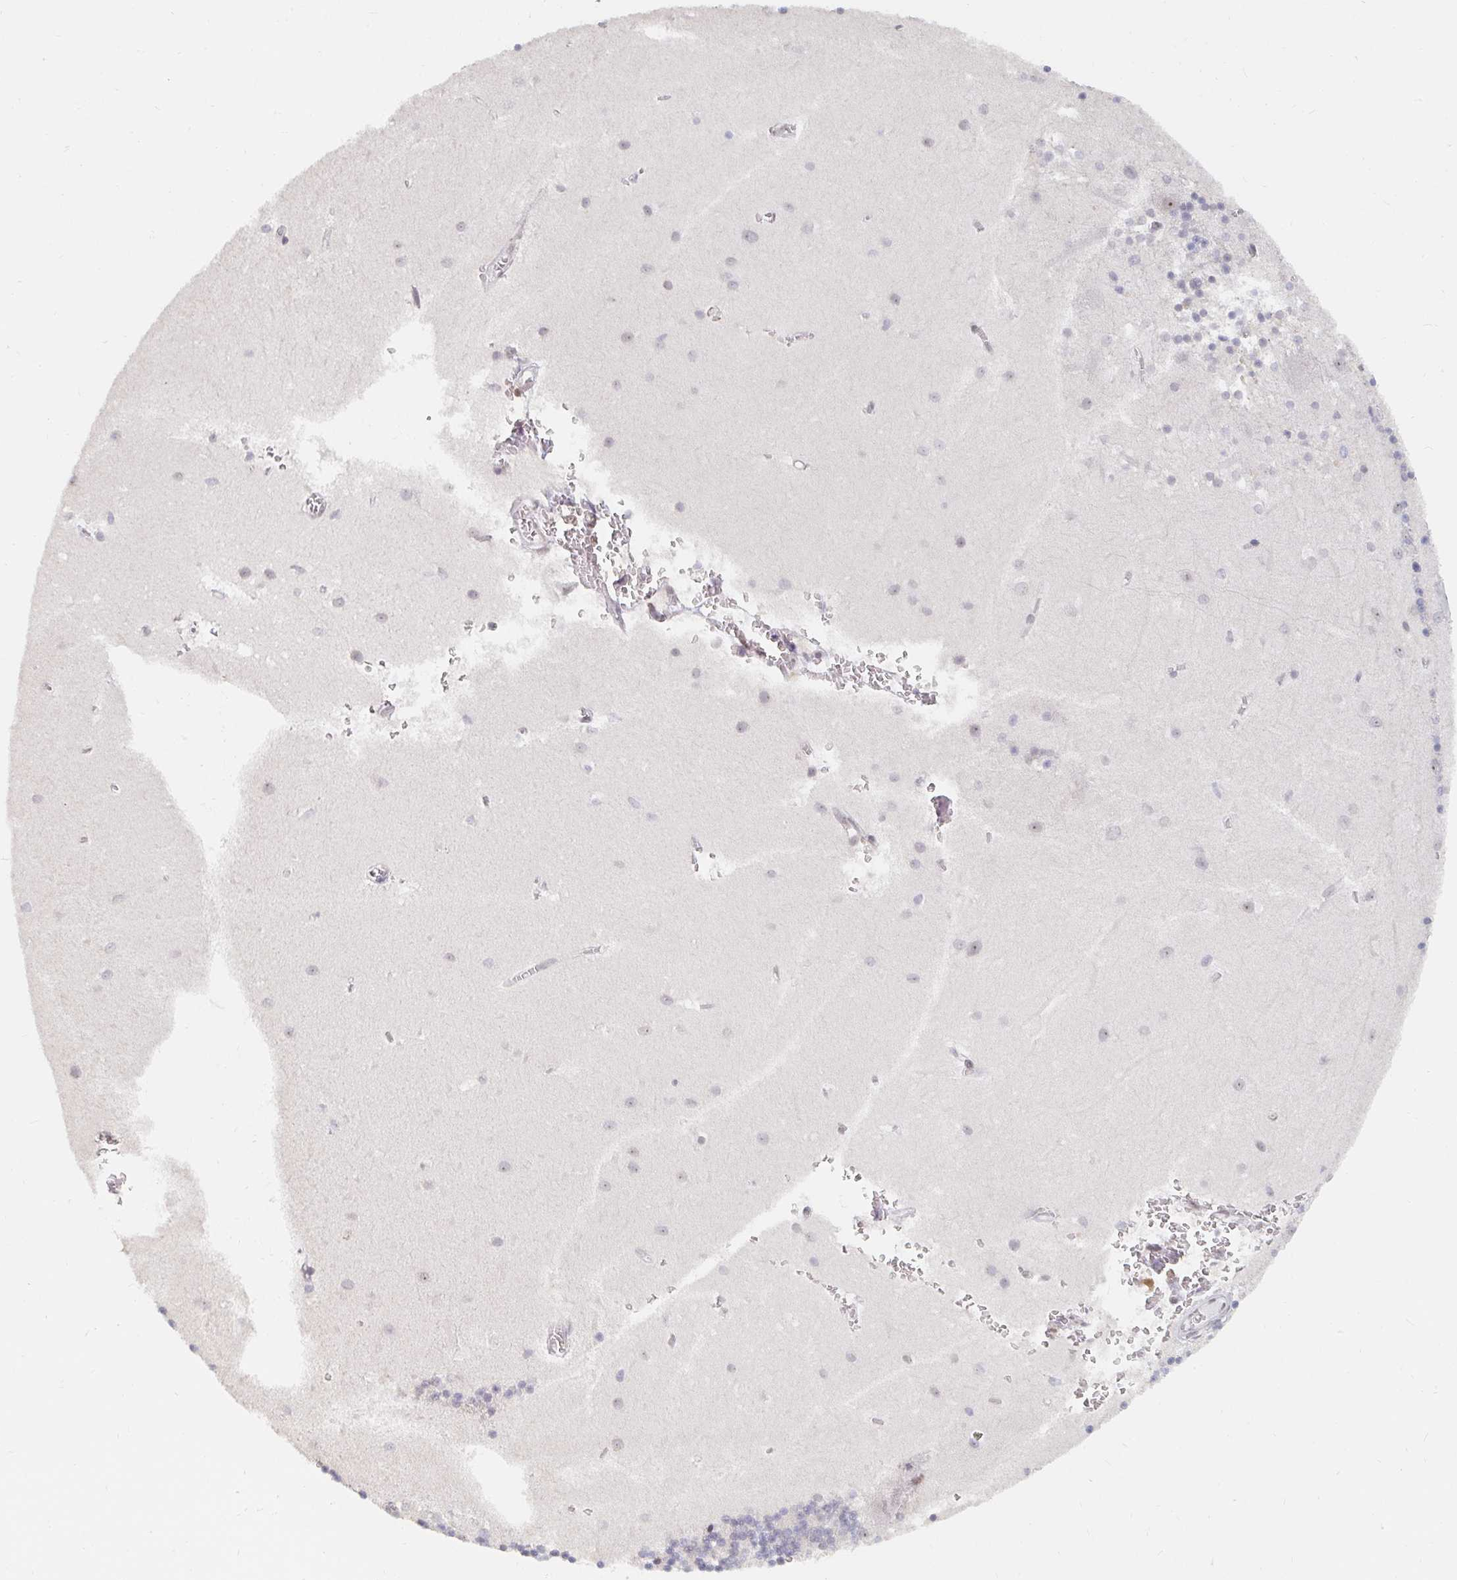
{"staining": {"intensity": "negative", "quantity": "none", "location": "none"}, "tissue": "cerebellum", "cell_type": "Cells in granular layer", "image_type": "normal", "snomed": [{"axis": "morphology", "description": "Normal tissue, NOS"}, {"axis": "topography", "description": "Cerebellum"}], "caption": "Human cerebellum stained for a protein using IHC displays no expression in cells in granular layer.", "gene": "CHD2", "patient": {"sex": "male", "age": 54}}